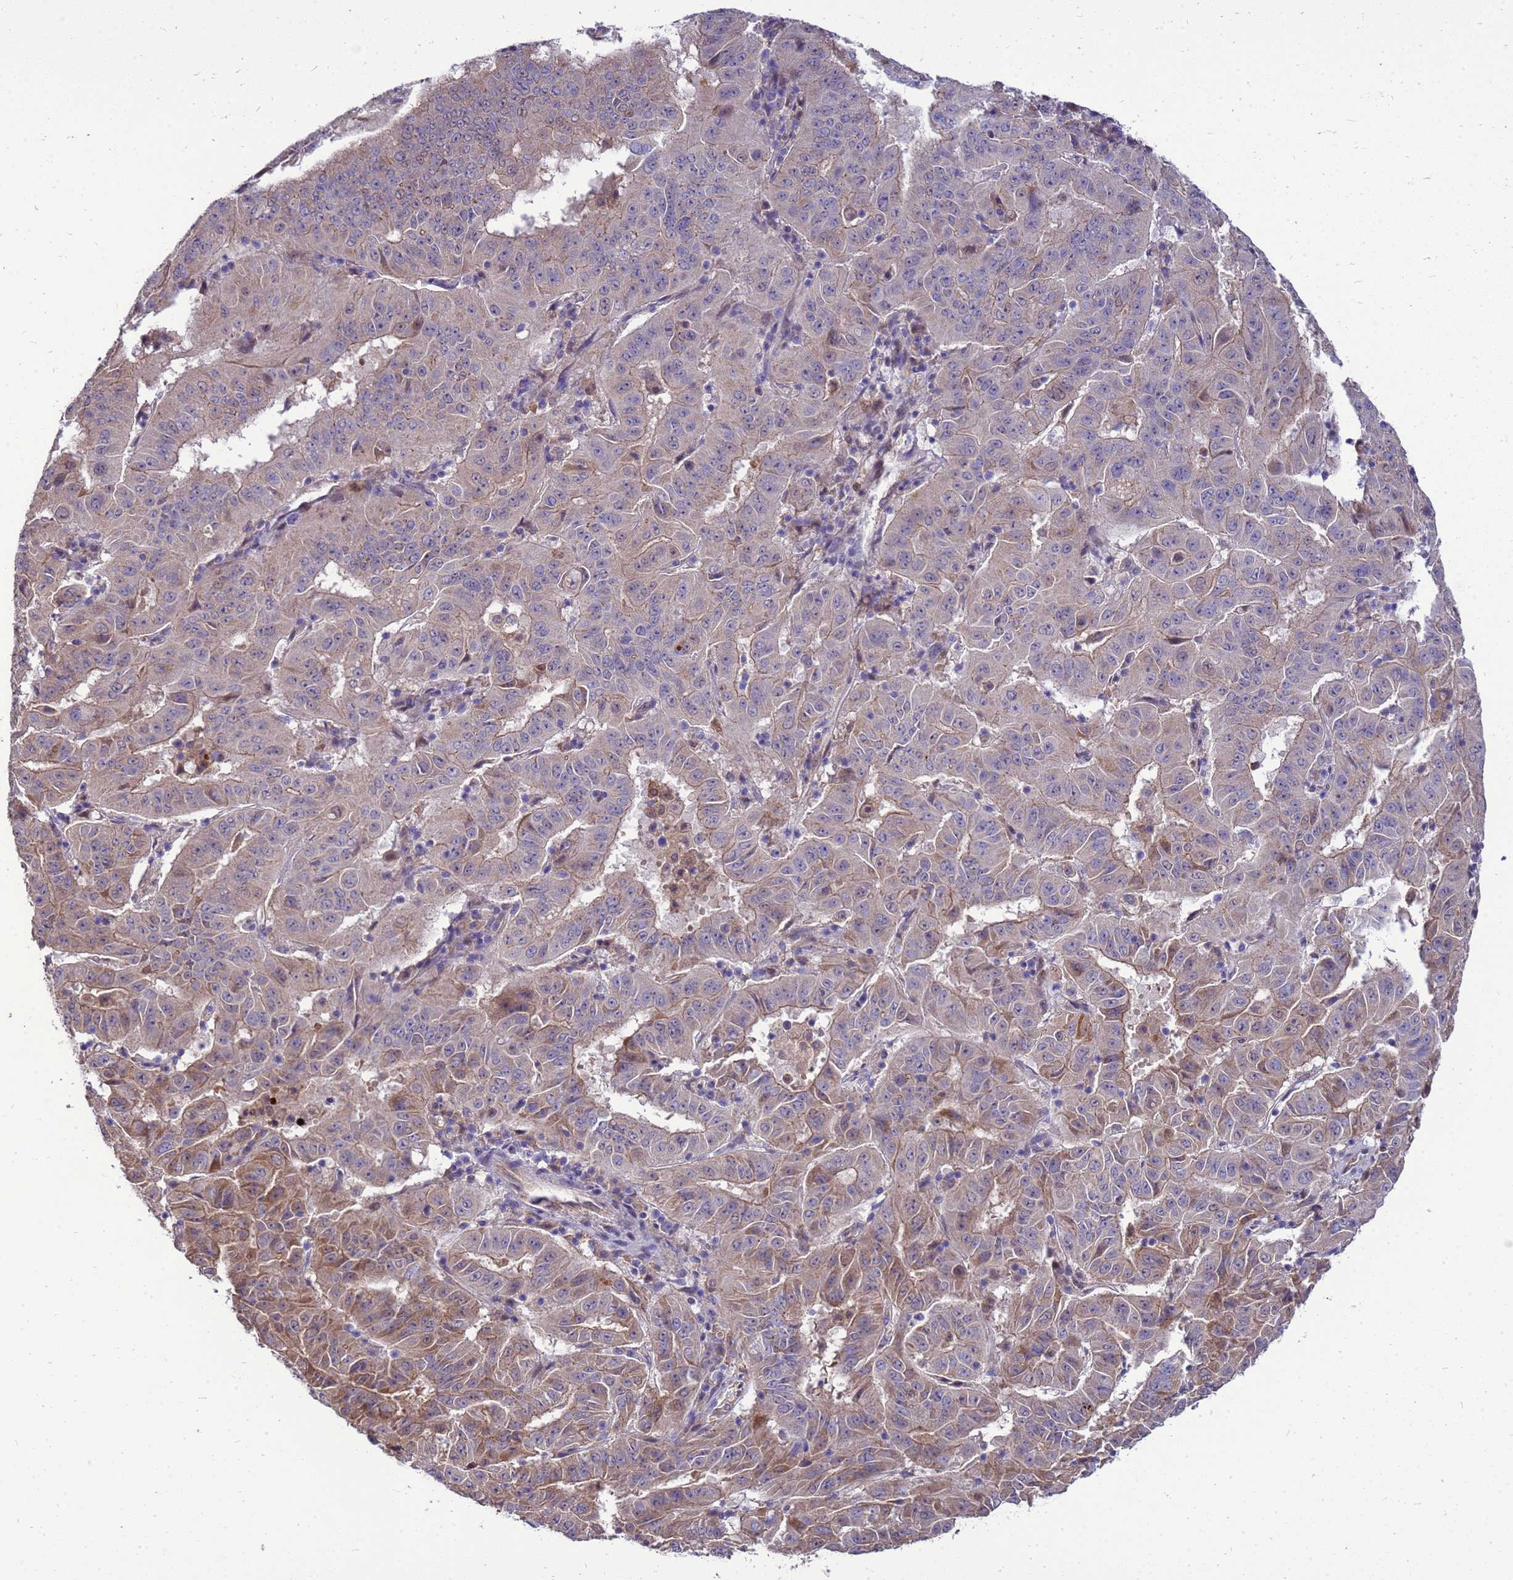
{"staining": {"intensity": "weak", "quantity": "25%-75%", "location": "cytoplasmic/membranous"}, "tissue": "pancreatic cancer", "cell_type": "Tumor cells", "image_type": "cancer", "snomed": [{"axis": "morphology", "description": "Adenocarcinoma, NOS"}, {"axis": "topography", "description": "Pancreas"}], "caption": "DAB immunohistochemical staining of human adenocarcinoma (pancreatic) displays weak cytoplasmic/membranous protein expression in about 25%-75% of tumor cells.", "gene": "EIF4EBP3", "patient": {"sex": "male", "age": 63}}